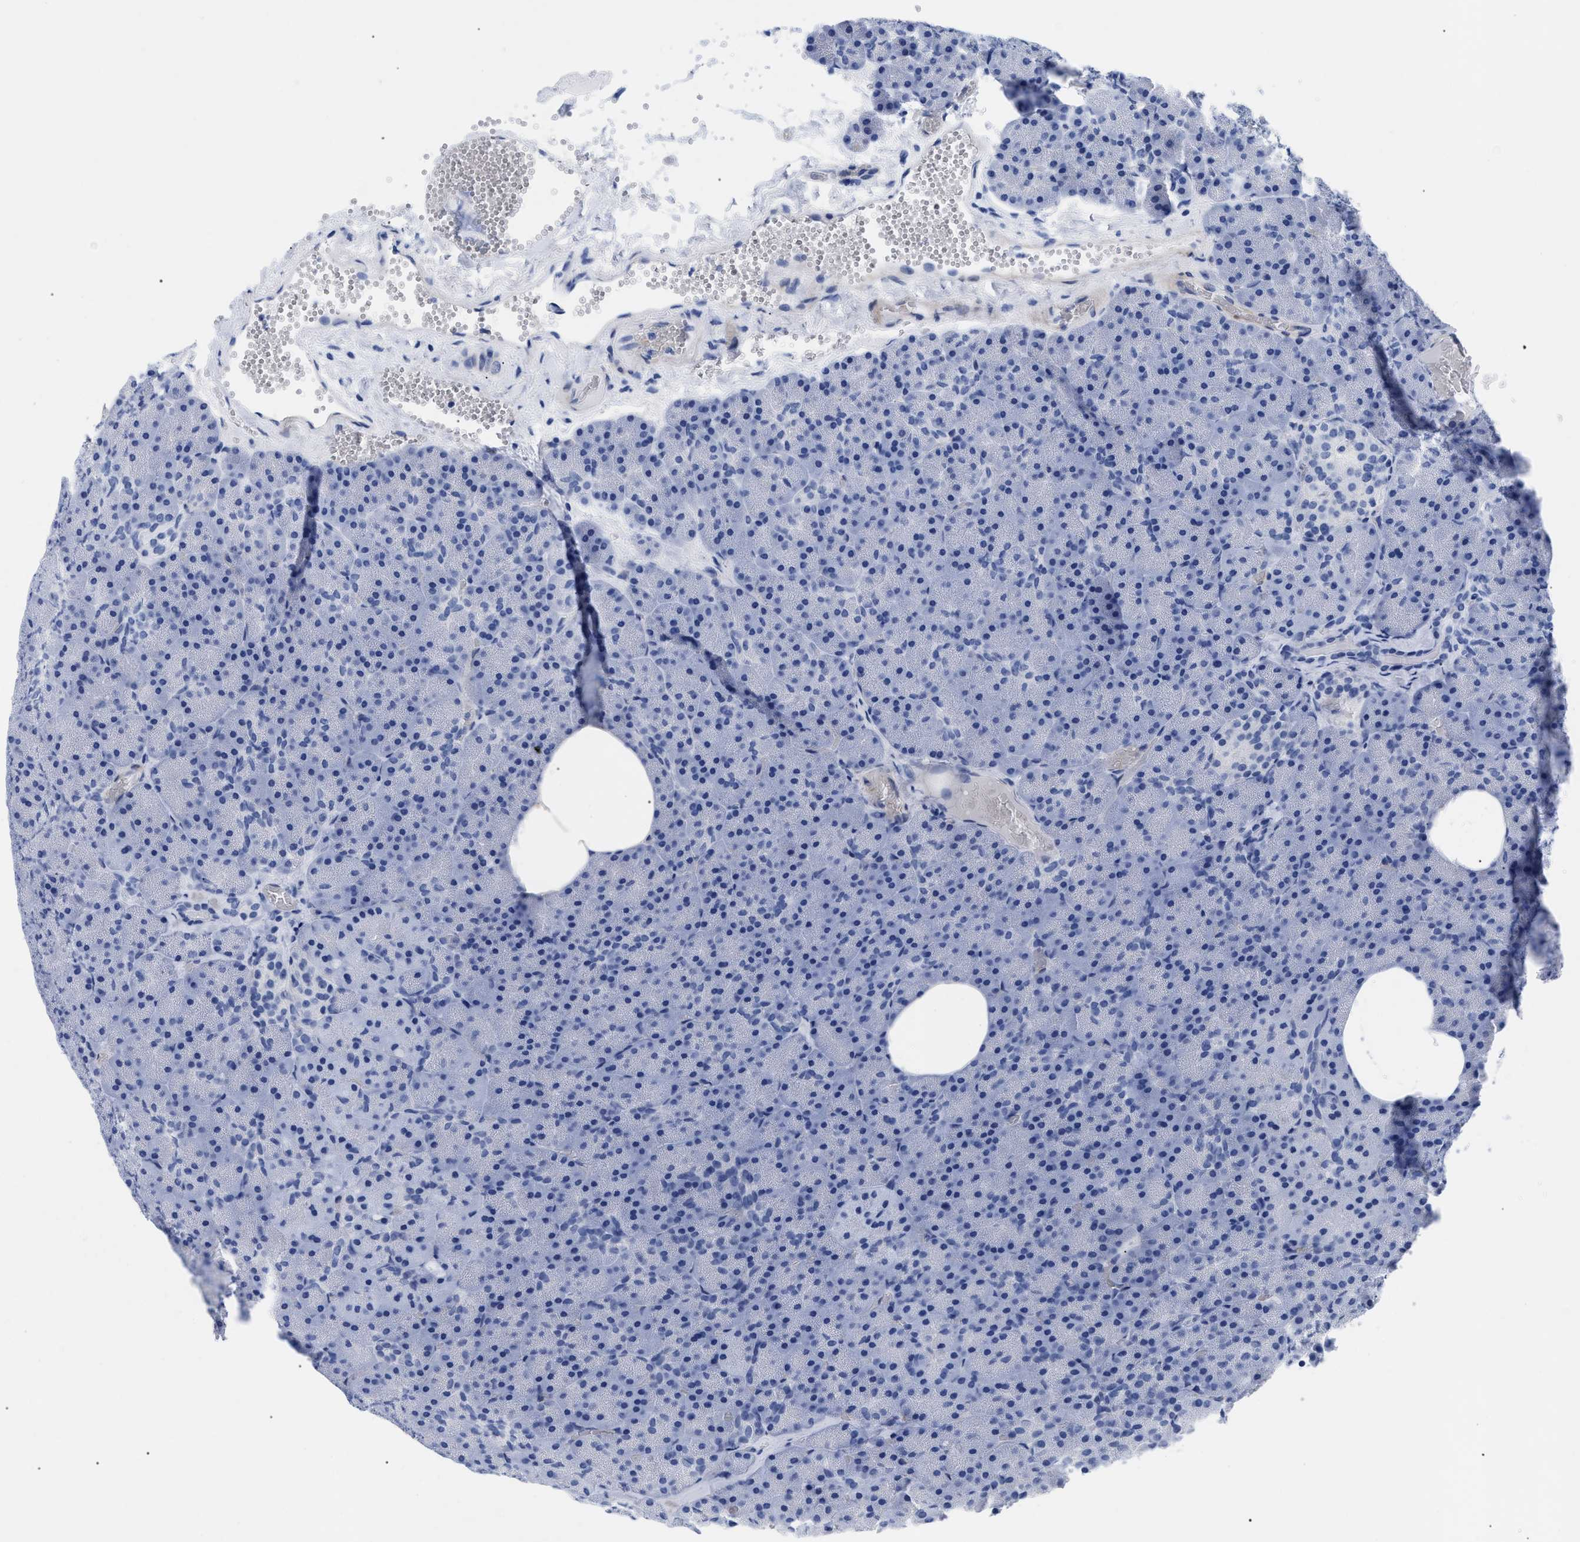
{"staining": {"intensity": "negative", "quantity": "none", "location": "none"}, "tissue": "pancreas", "cell_type": "Exocrine glandular cells", "image_type": "normal", "snomed": [{"axis": "morphology", "description": "Normal tissue, NOS"}, {"axis": "topography", "description": "Pancreas"}], "caption": "Protein analysis of normal pancreas displays no significant staining in exocrine glandular cells.", "gene": "DUSP26", "patient": {"sex": "female", "age": 35}}